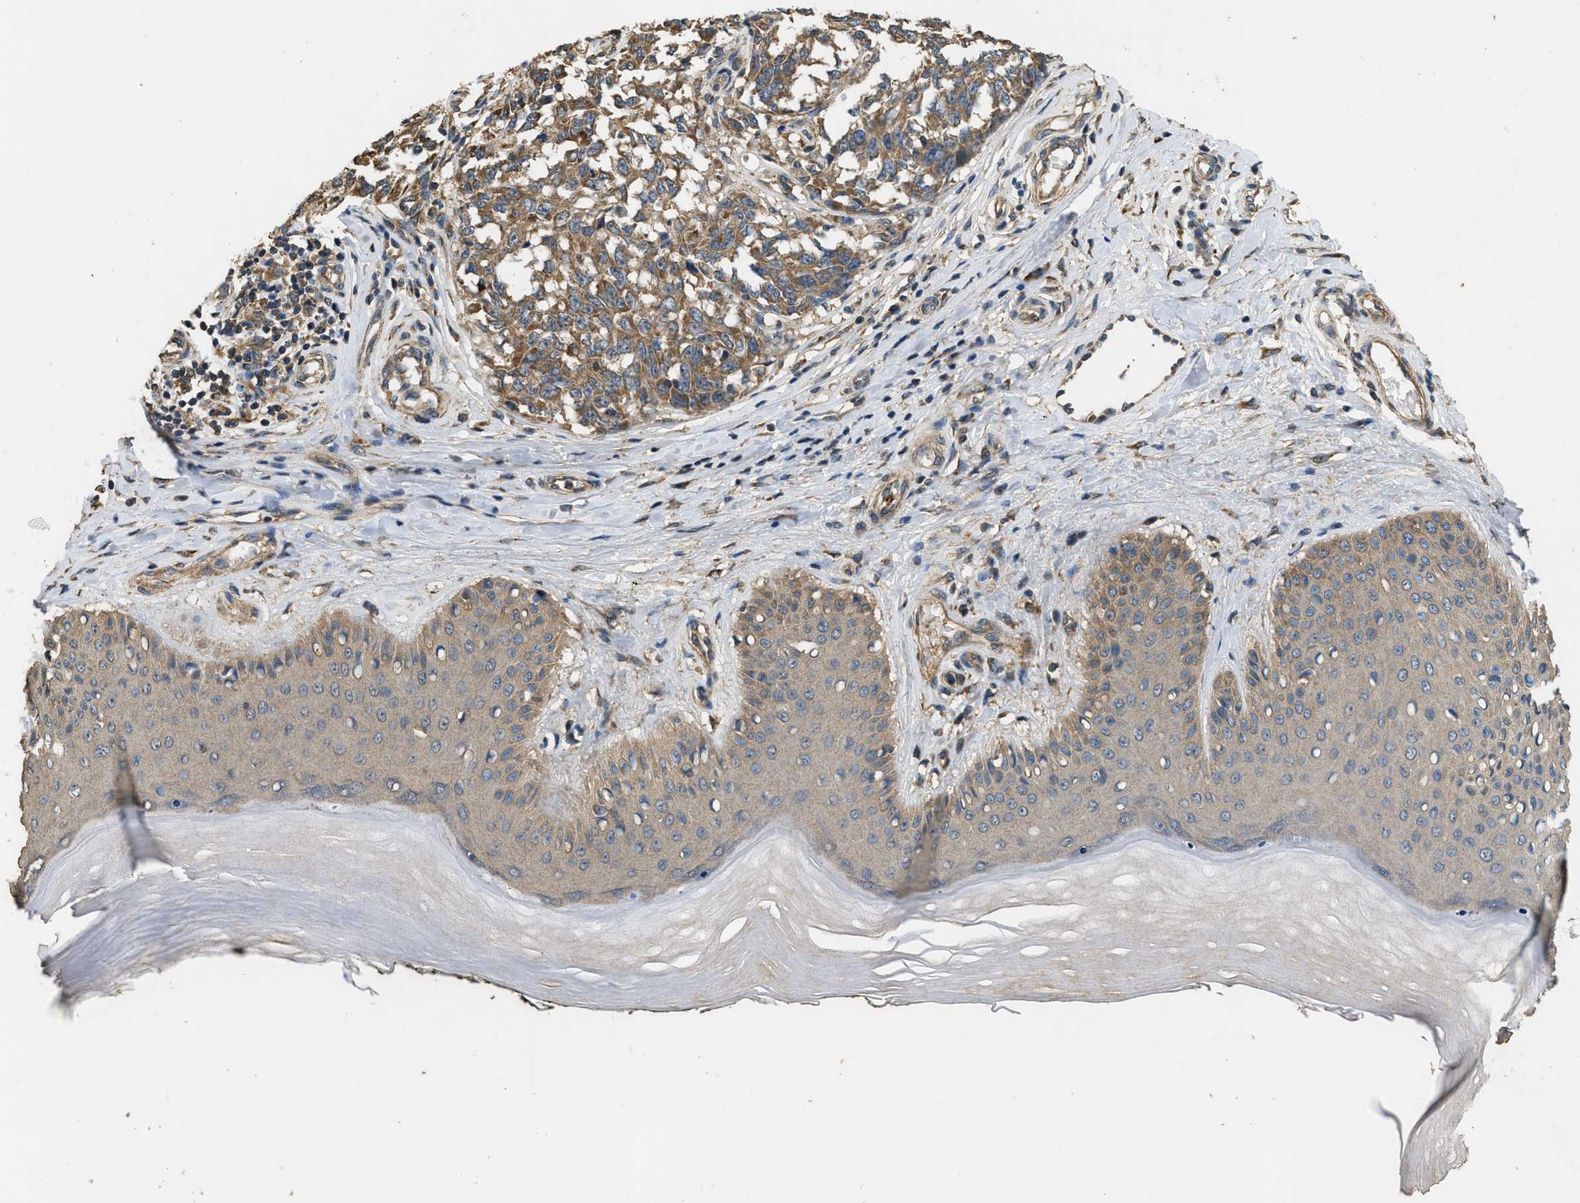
{"staining": {"intensity": "moderate", "quantity": ">75%", "location": "cytoplasmic/membranous"}, "tissue": "melanoma", "cell_type": "Tumor cells", "image_type": "cancer", "snomed": [{"axis": "morphology", "description": "Malignant melanoma, NOS"}, {"axis": "topography", "description": "Skin"}], "caption": "Immunohistochemical staining of human melanoma demonstrates moderate cytoplasmic/membranous protein staining in approximately >75% of tumor cells.", "gene": "THBS2", "patient": {"sex": "female", "age": 64}}